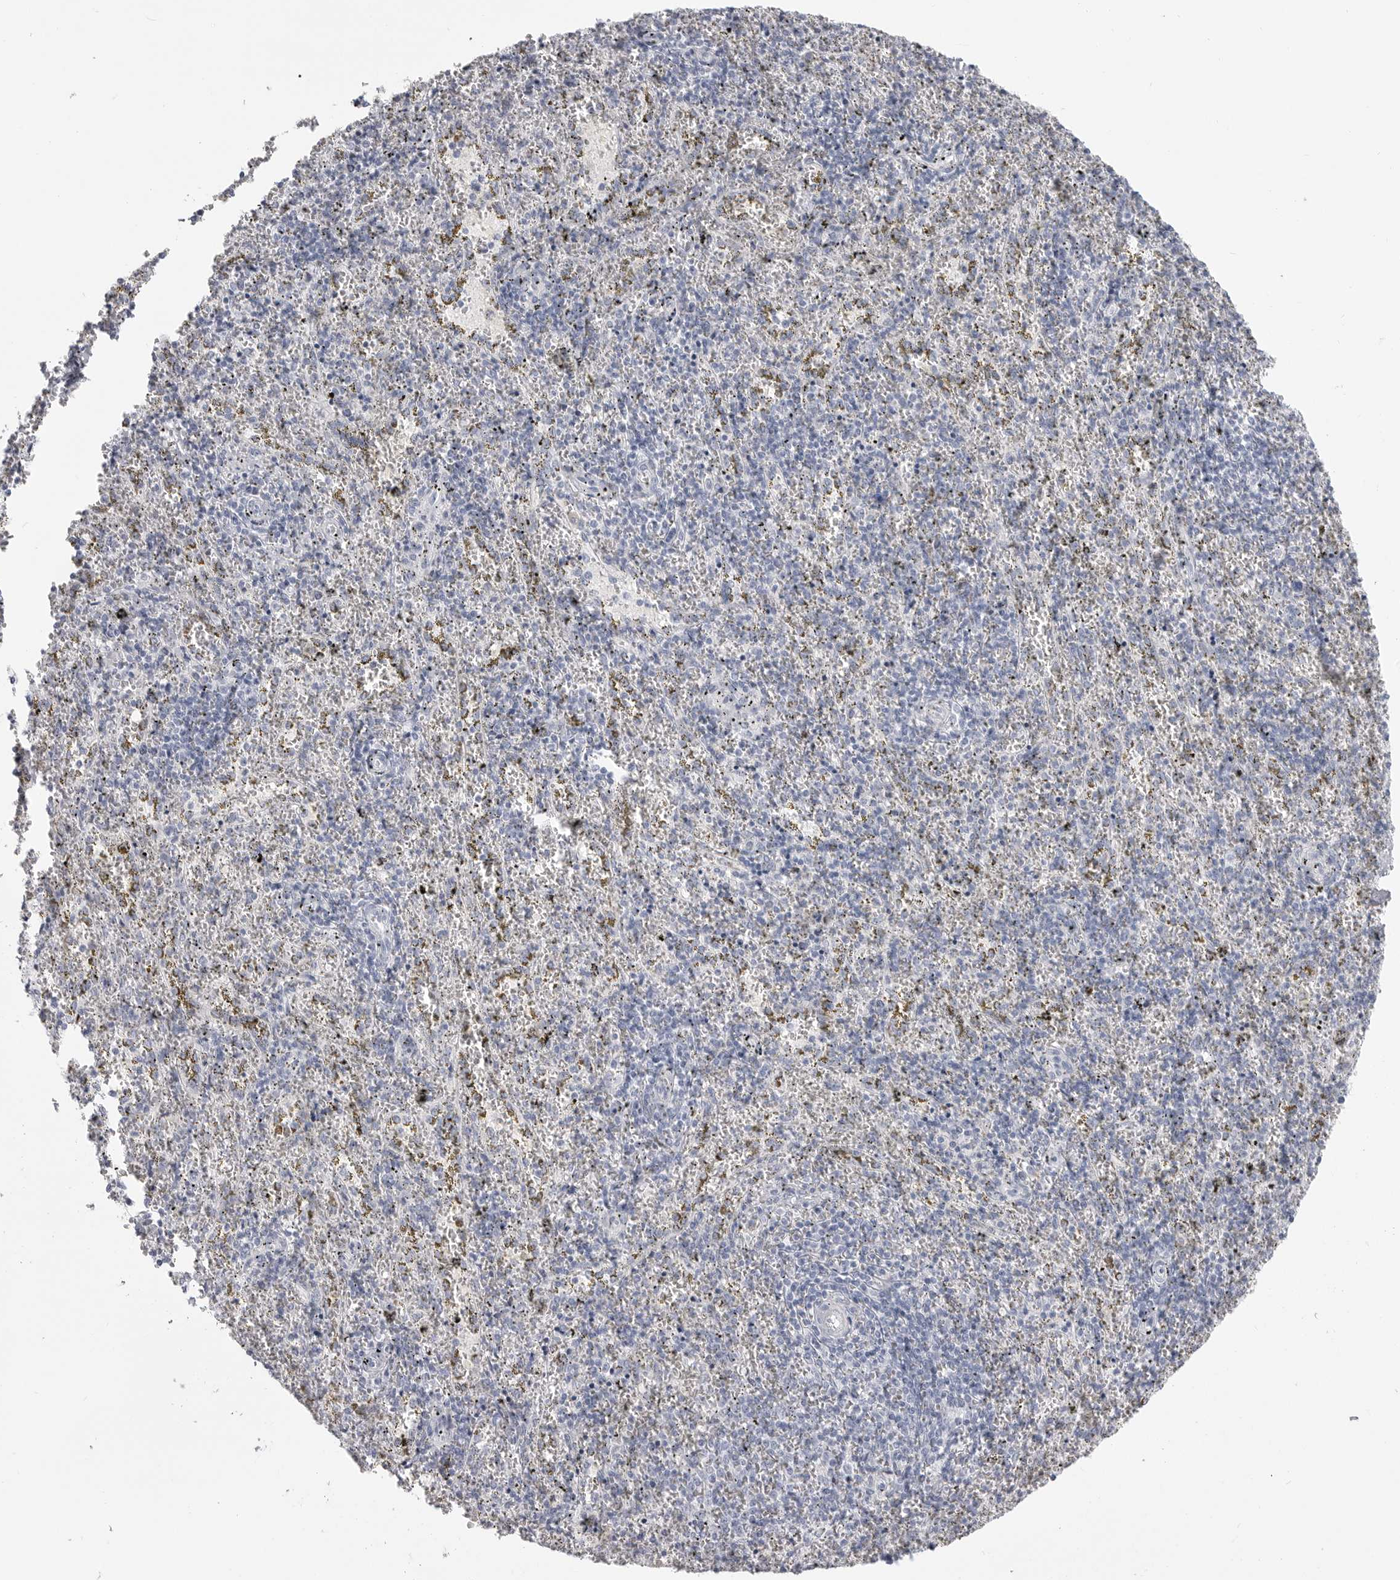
{"staining": {"intensity": "negative", "quantity": "none", "location": "none"}, "tissue": "spleen", "cell_type": "Cells in red pulp", "image_type": "normal", "snomed": [{"axis": "morphology", "description": "Normal tissue, NOS"}, {"axis": "topography", "description": "Spleen"}], "caption": "Spleen stained for a protein using immunohistochemistry shows no staining cells in red pulp.", "gene": "LY6D", "patient": {"sex": "male", "age": 11}}